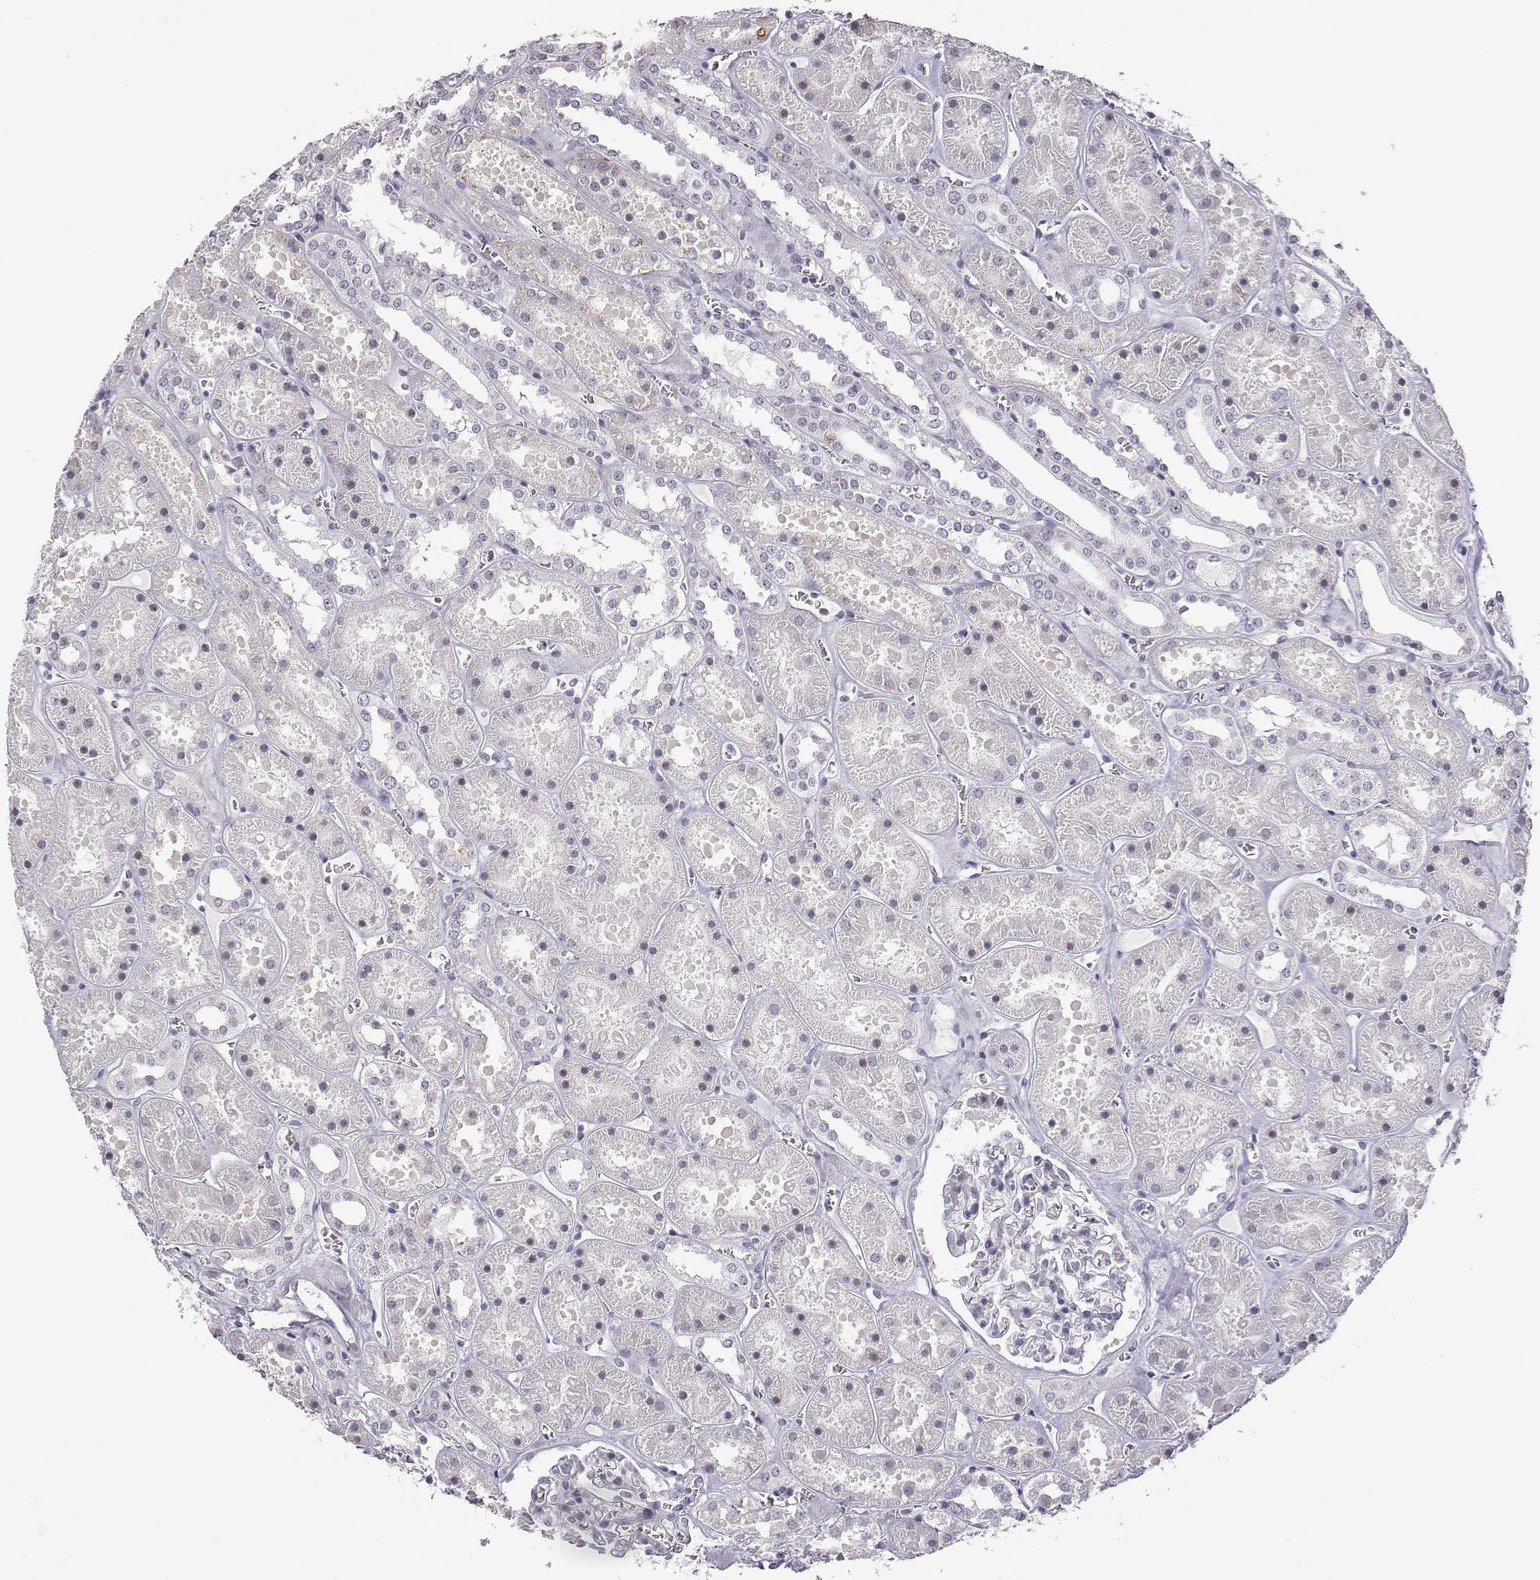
{"staining": {"intensity": "negative", "quantity": "none", "location": "none"}, "tissue": "kidney", "cell_type": "Cells in glomeruli", "image_type": "normal", "snomed": [{"axis": "morphology", "description": "Normal tissue, NOS"}, {"axis": "topography", "description": "Kidney"}], "caption": "Immunohistochemistry histopathology image of unremarkable human kidney stained for a protein (brown), which displays no expression in cells in glomeruli. The staining is performed using DAB (3,3'-diaminobenzidine) brown chromogen with nuclei counter-stained in using hematoxylin.", "gene": "VGF", "patient": {"sex": "female", "age": 41}}